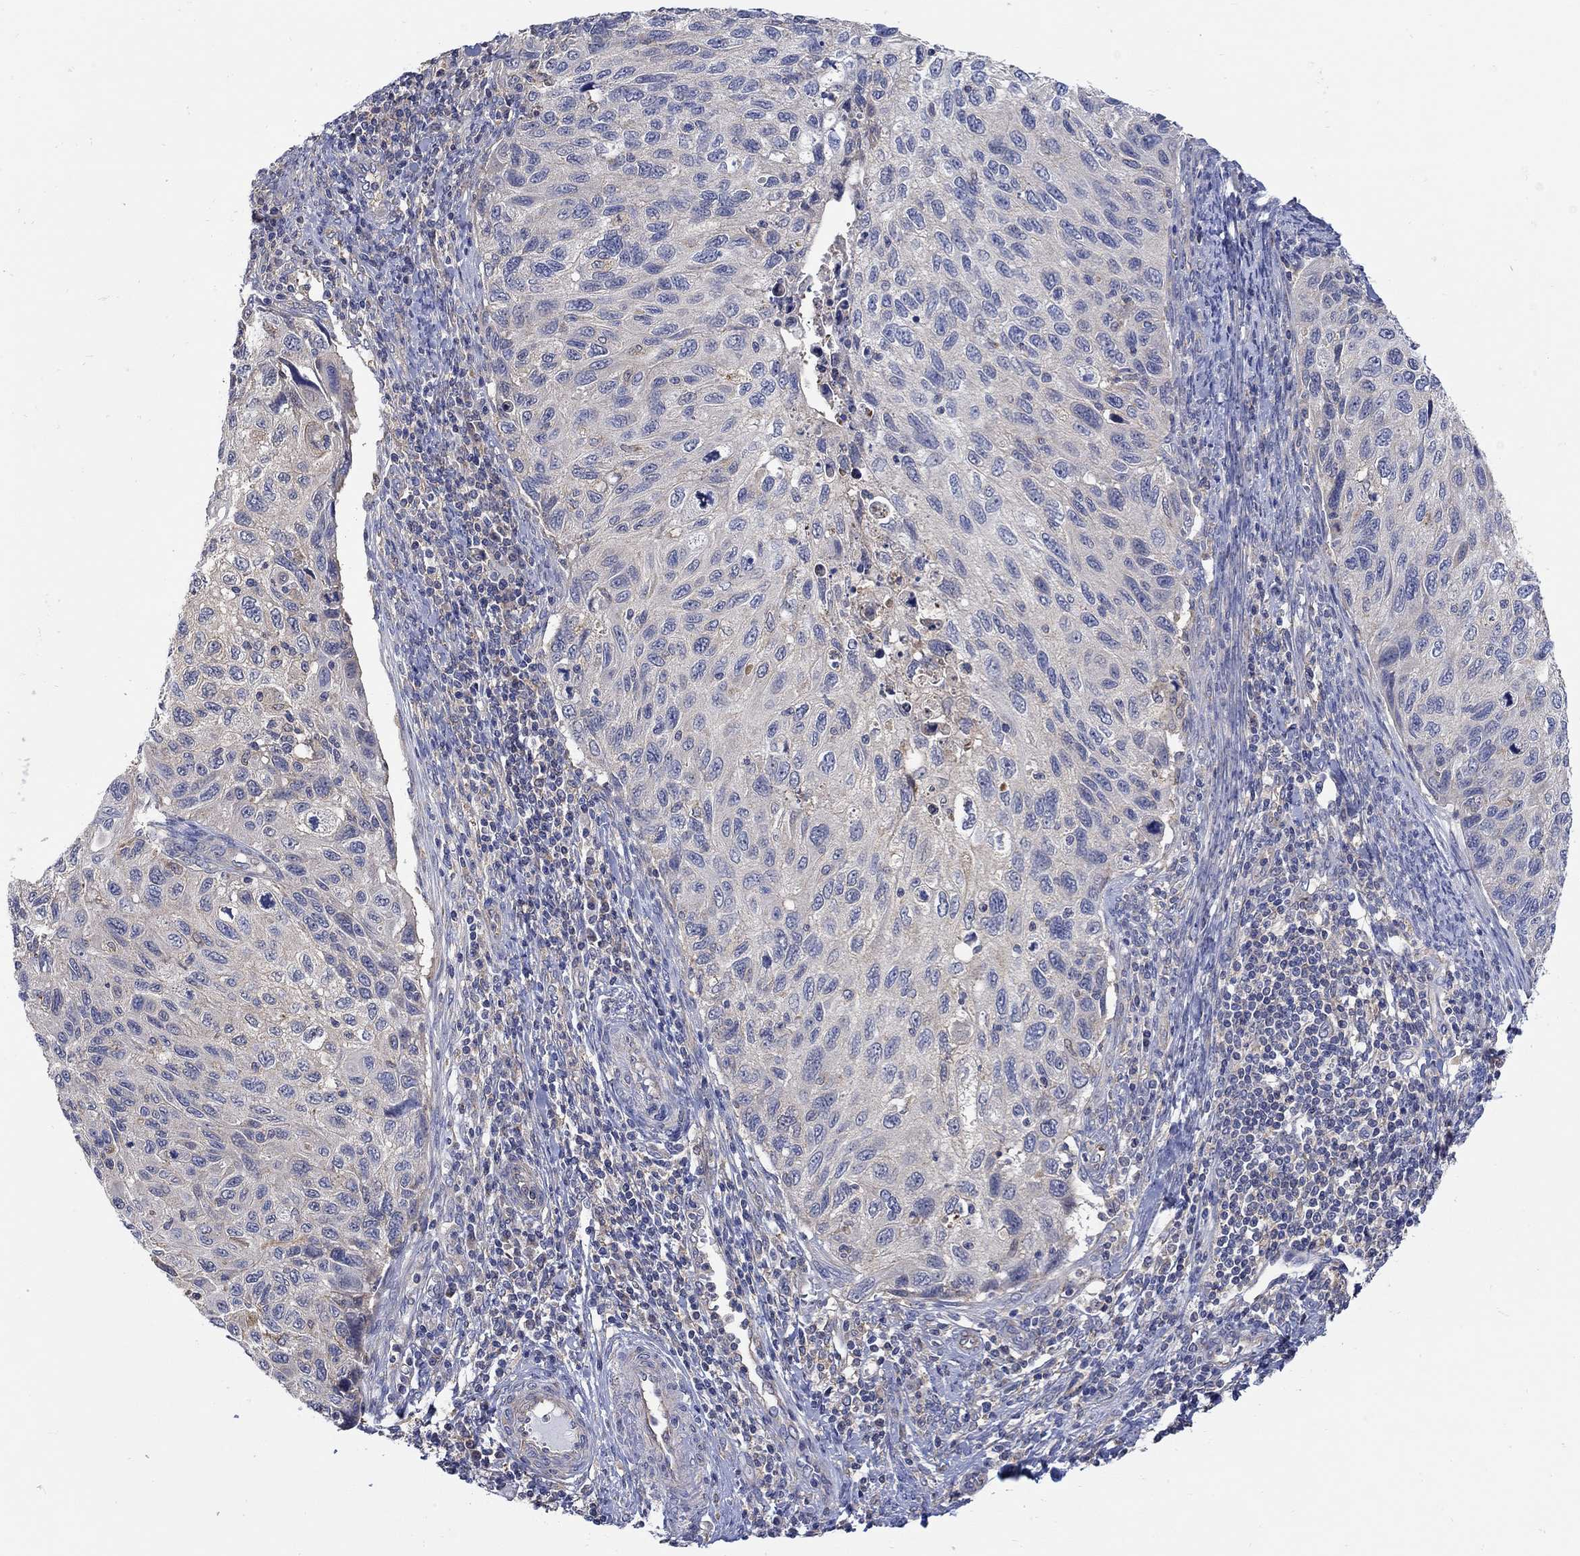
{"staining": {"intensity": "weak", "quantity": "<25%", "location": "cytoplasmic/membranous"}, "tissue": "cervical cancer", "cell_type": "Tumor cells", "image_type": "cancer", "snomed": [{"axis": "morphology", "description": "Squamous cell carcinoma, NOS"}, {"axis": "topography", "description": "Cervix"}], "caption": "A high-resolution micrograph shows IHC staining of cervical cancer, which demonstrates no significant positivity in tumor cells.", "gene": "TEKT3", "patient": {"sex": "female", "age": 70}}